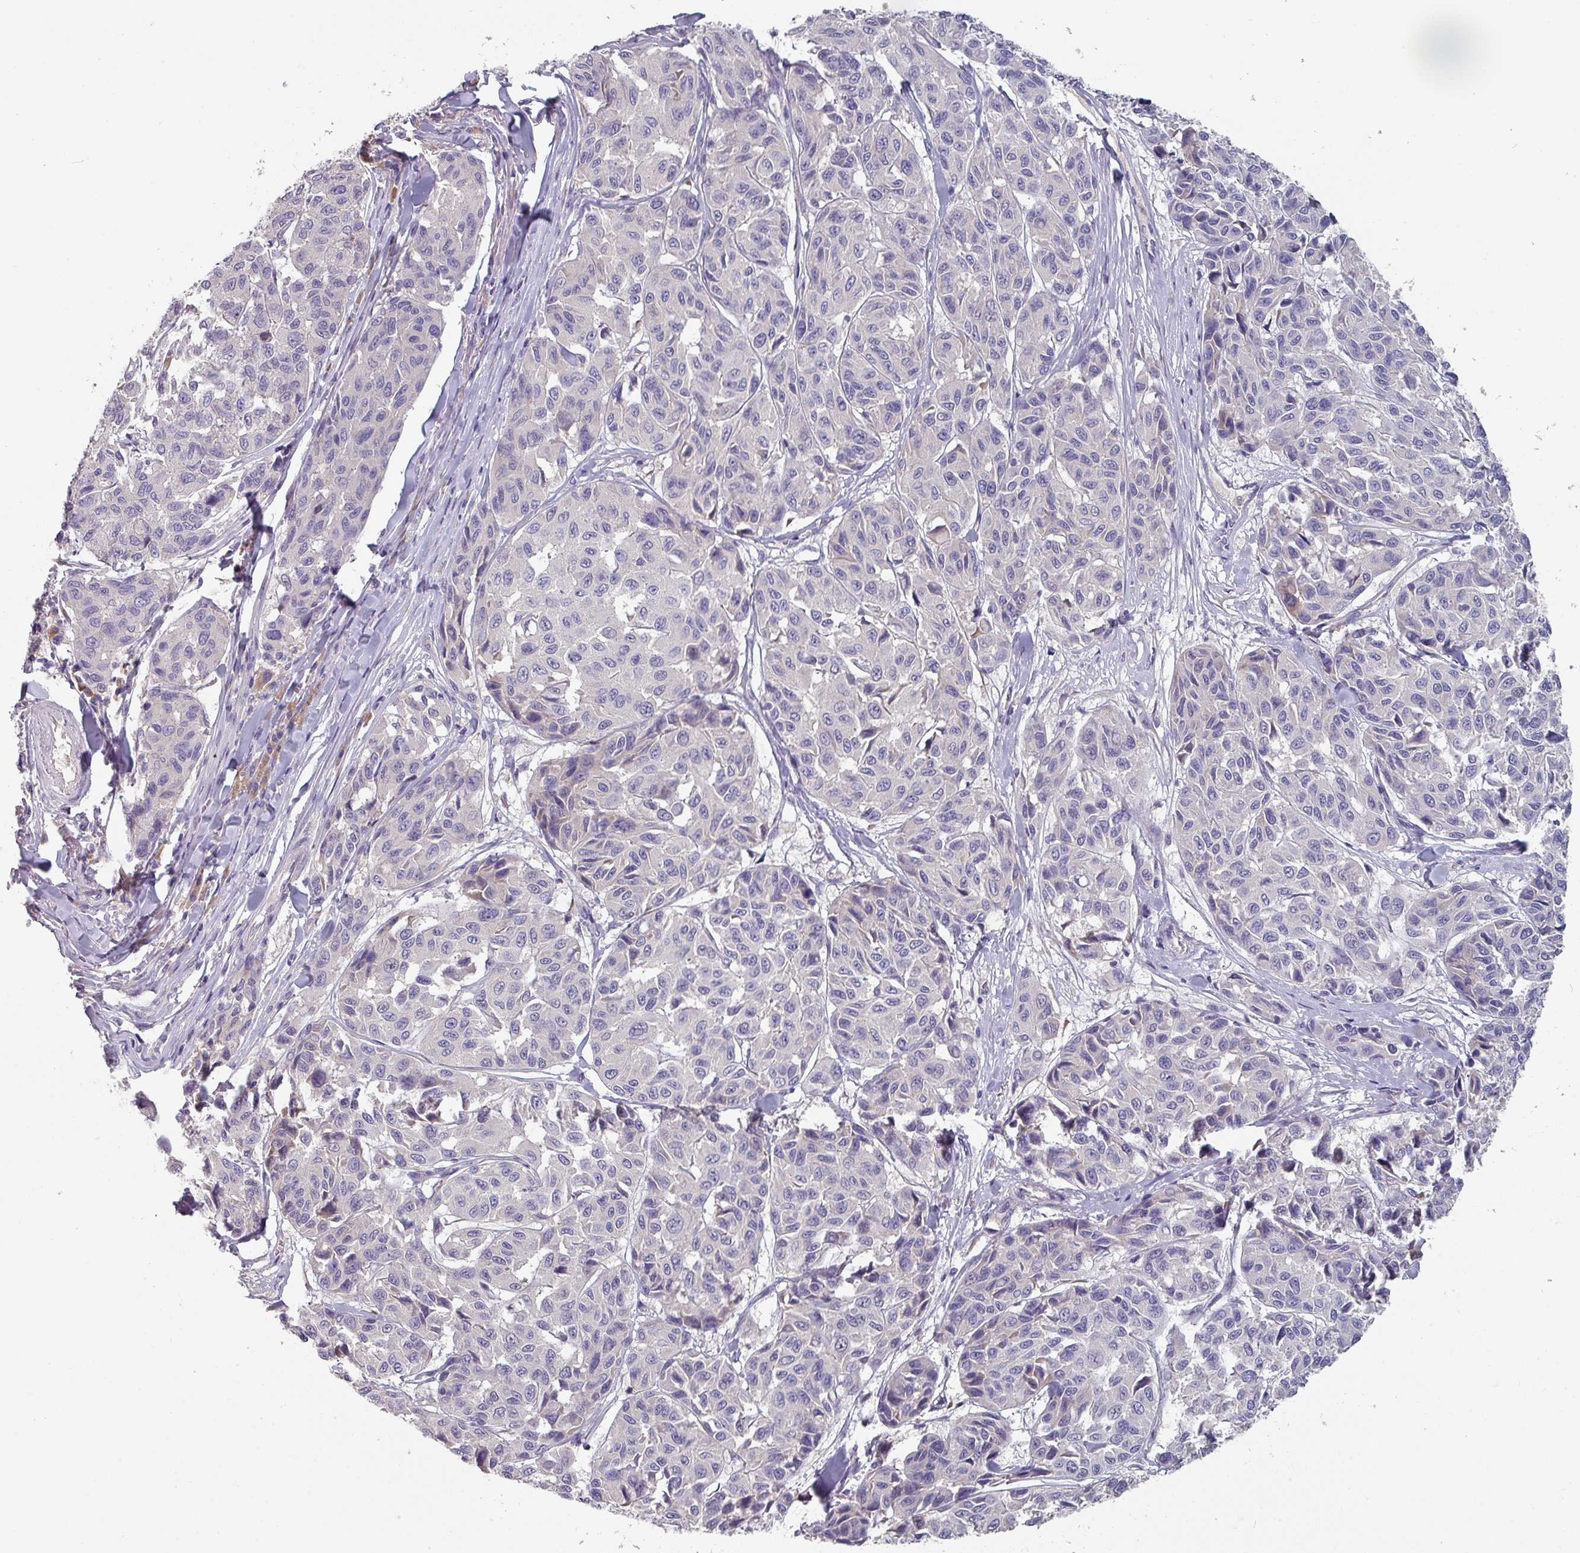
{"staining": {"intensity": "negative", "quantity": "none", "location": "none"}, "tissue": "melanoma", "cell_type": "Tumor cells", "image_type": "cancer", "snomed": [{"axis": "morphology", "description": "Malignant melanoma, NOS"}, {"axis": "topography", "description": "Skin"}], "caption": "Protein analysis of malignant melanoma shows no significant expression in tumor cells.", "gene": "PRAMEF8", "patient": {"sex": "female", "age": 66}}